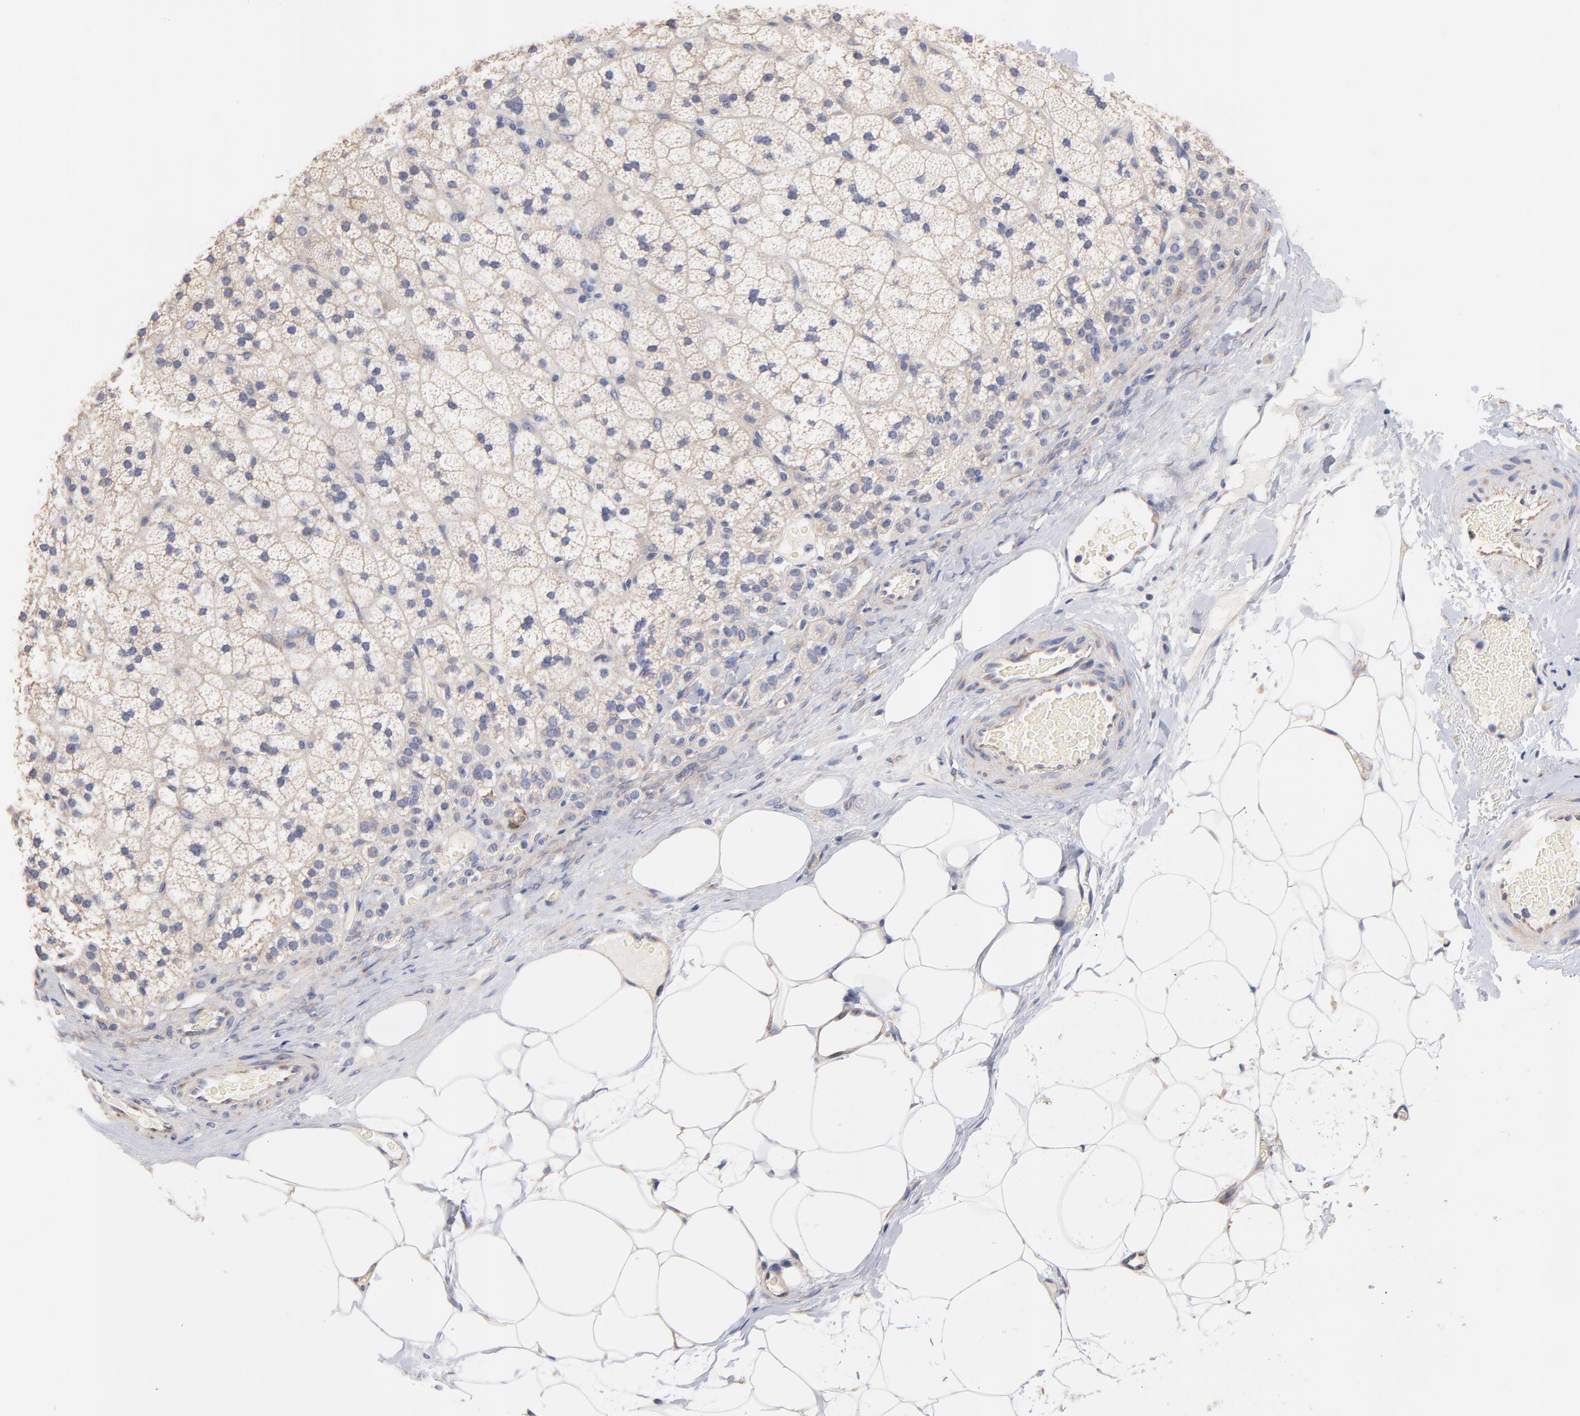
{"staining": {"intensity": "weak", "quantity": ">75%", "location": "cytoplasmic/membranous"}, "tissue": "adrenal gland", "cell_type": "Glandular cells", "image_type": "normal", "snomed": [{"axis": "morphology", "description": "Normal tissue, NOS"}, {"axis": "topography", "description": "Adrenal gland"}], "caption": "DAB (3,3'-diaminobenzidine) immunohistochemical staining of benign adrenal gland demonstrates weak cytoplasmic/membranous protein staining in about >75% of glandular cells.", "gene": "HS3ST1", "patient": {"sex": "male", "age": 35}}